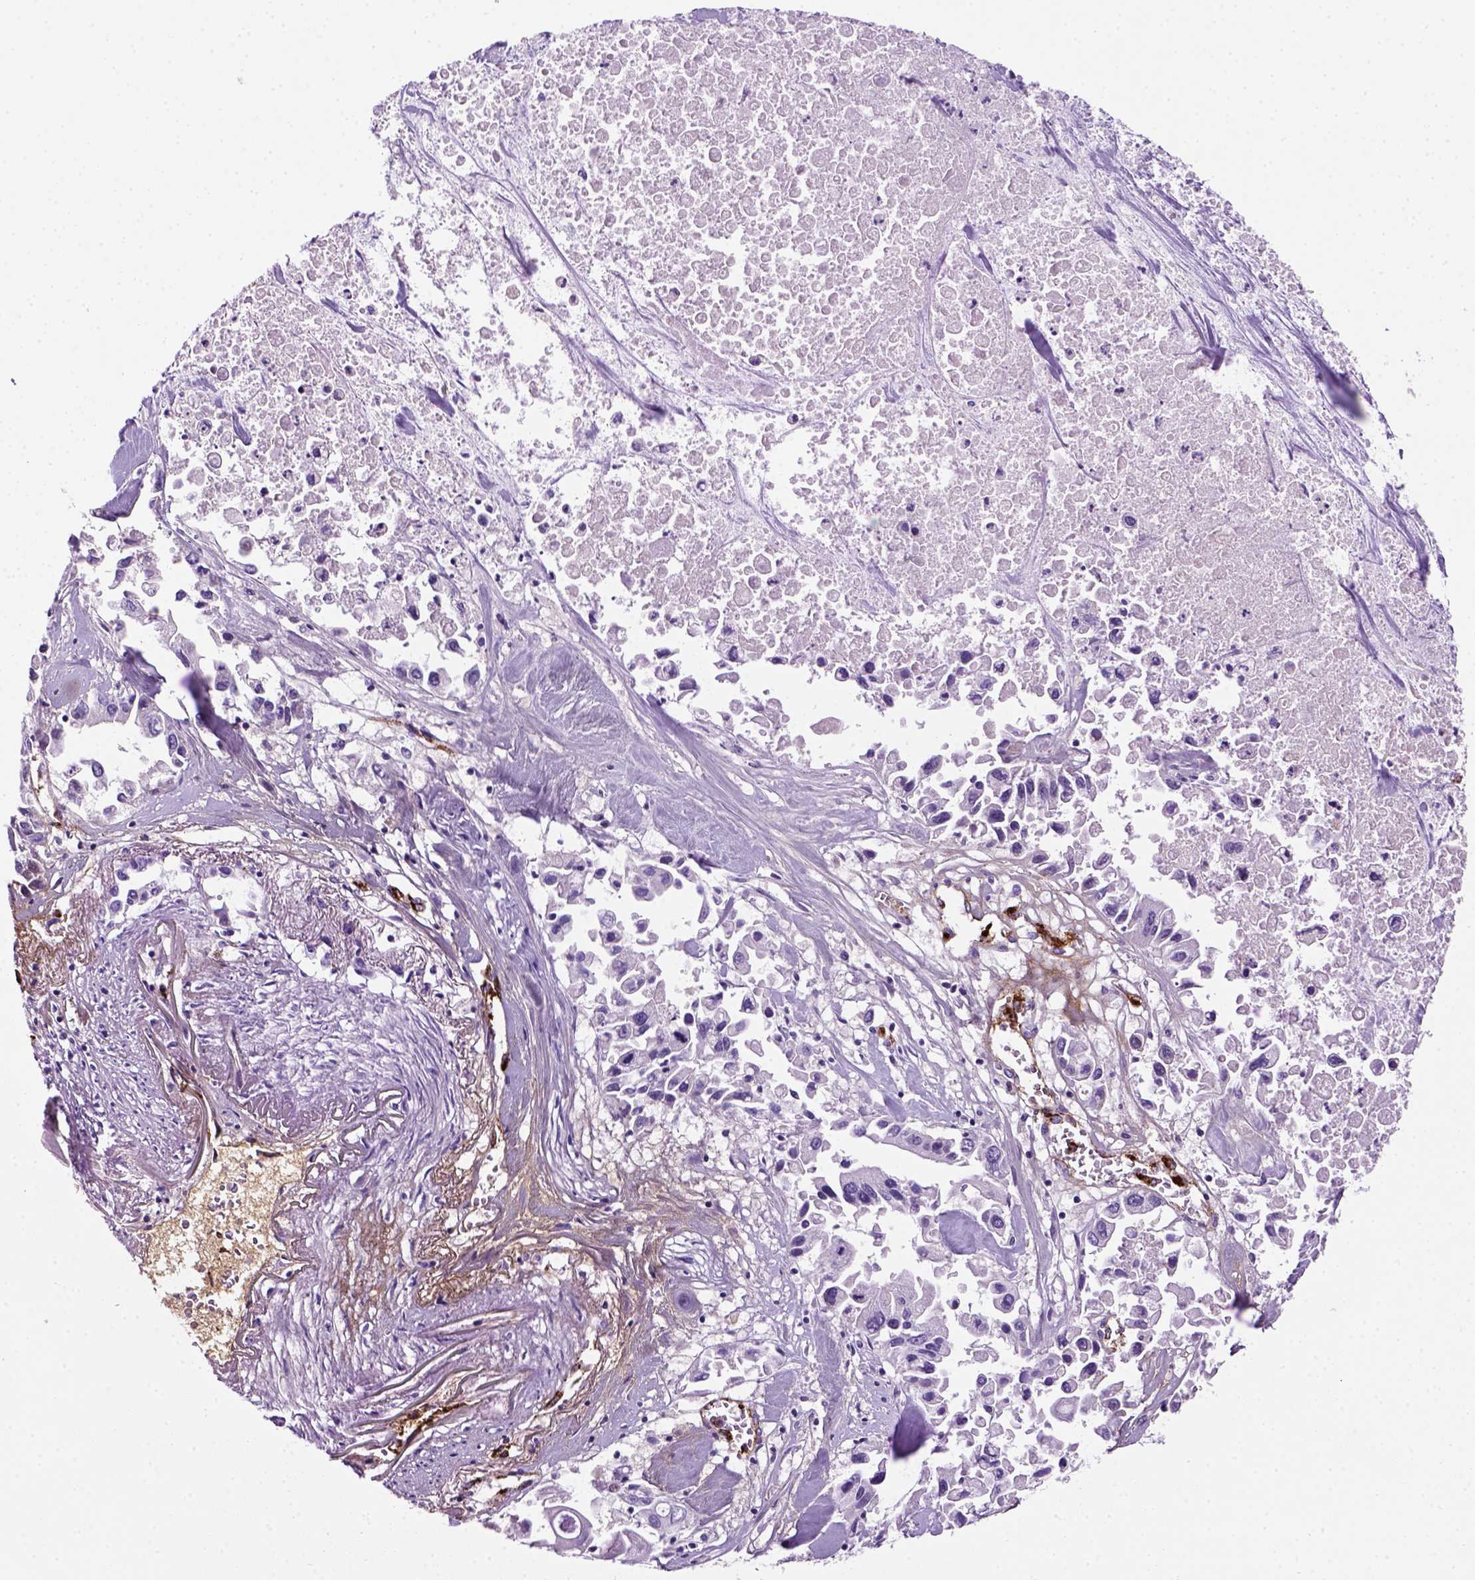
{"staining": {"intensity": "negative", "quantity": "none", "location": "none"}, "tissue": "pancreatic cancer", "cell_type": "Tumor cells", "image_type": "cancer", "snomed": [{"axis": "morphology", "description": "Adenocarcinoma, NOS"}, {"axis": "topography", "description": "Pancreas"}], "caption": "The photomicrograph displays no staining of tumor cells in pancreatic cancer. The staining is performed using DAB brown chromogen with nuclei counter-stained in using hematoxylin.", "gene": "VWF", "patient": {"sex": "female", "age": 83}}